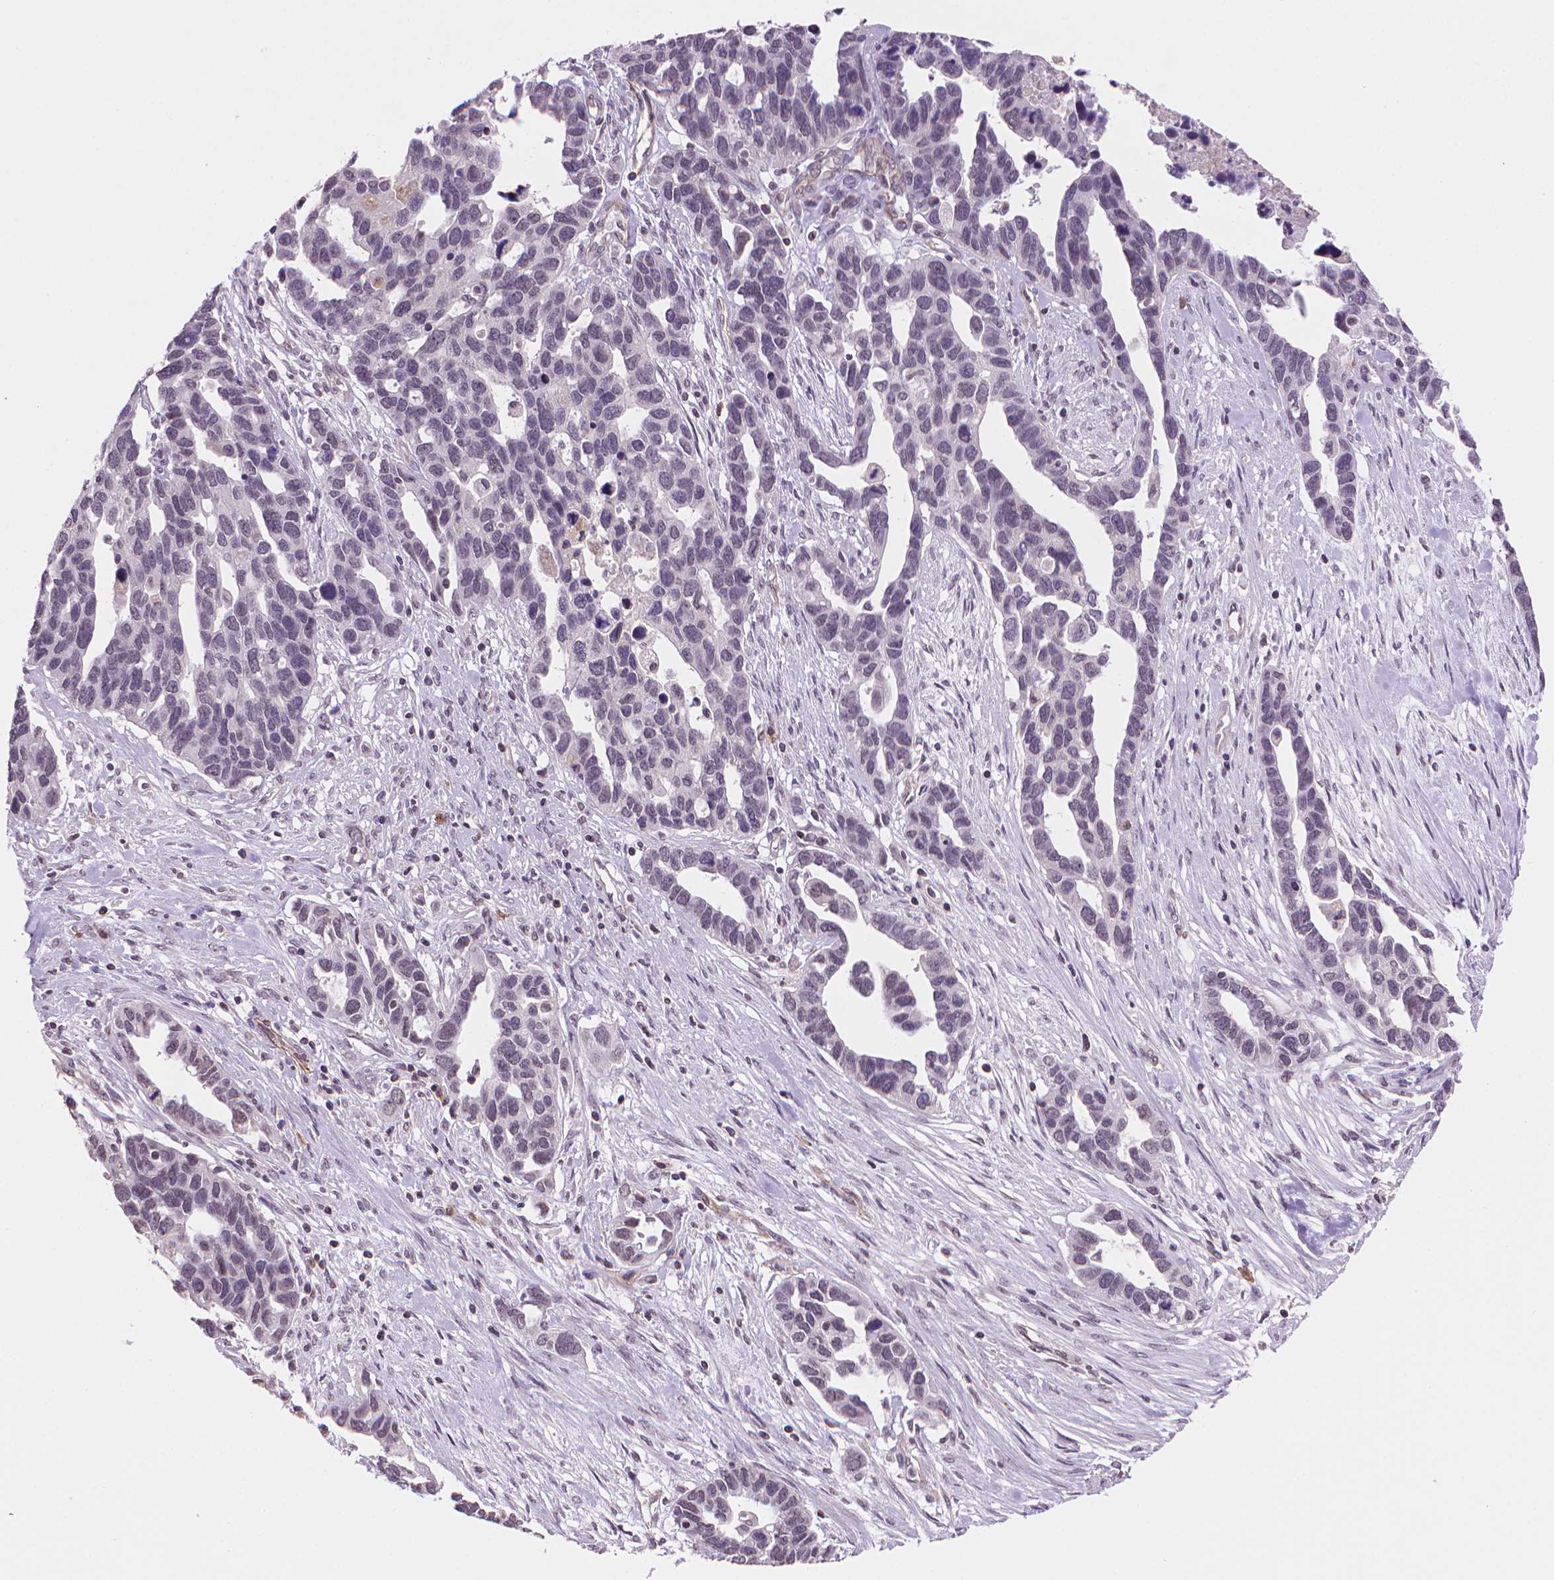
{"staining": {"intensity": "negative", "quantity": "none", "location": "none"}, "tissue": "ovarian cancer", "cell_type": "Tumor cells", "image_type": "cancer", "snomed": [{"axis": "morphology", "description": "Cystadenocarcinoma, serous, NOS"}, {"axis": "topography", "description": "Ovary"}], "caption": "Immunohistochemistry (IHC) of human ovarian serous cystadenocarcinoma demonstrates no positivity in tumor cells. Nuclei are stained in blue.", "gene": "TMEM184A", "patient": {"sex": "female", "age": 54}}